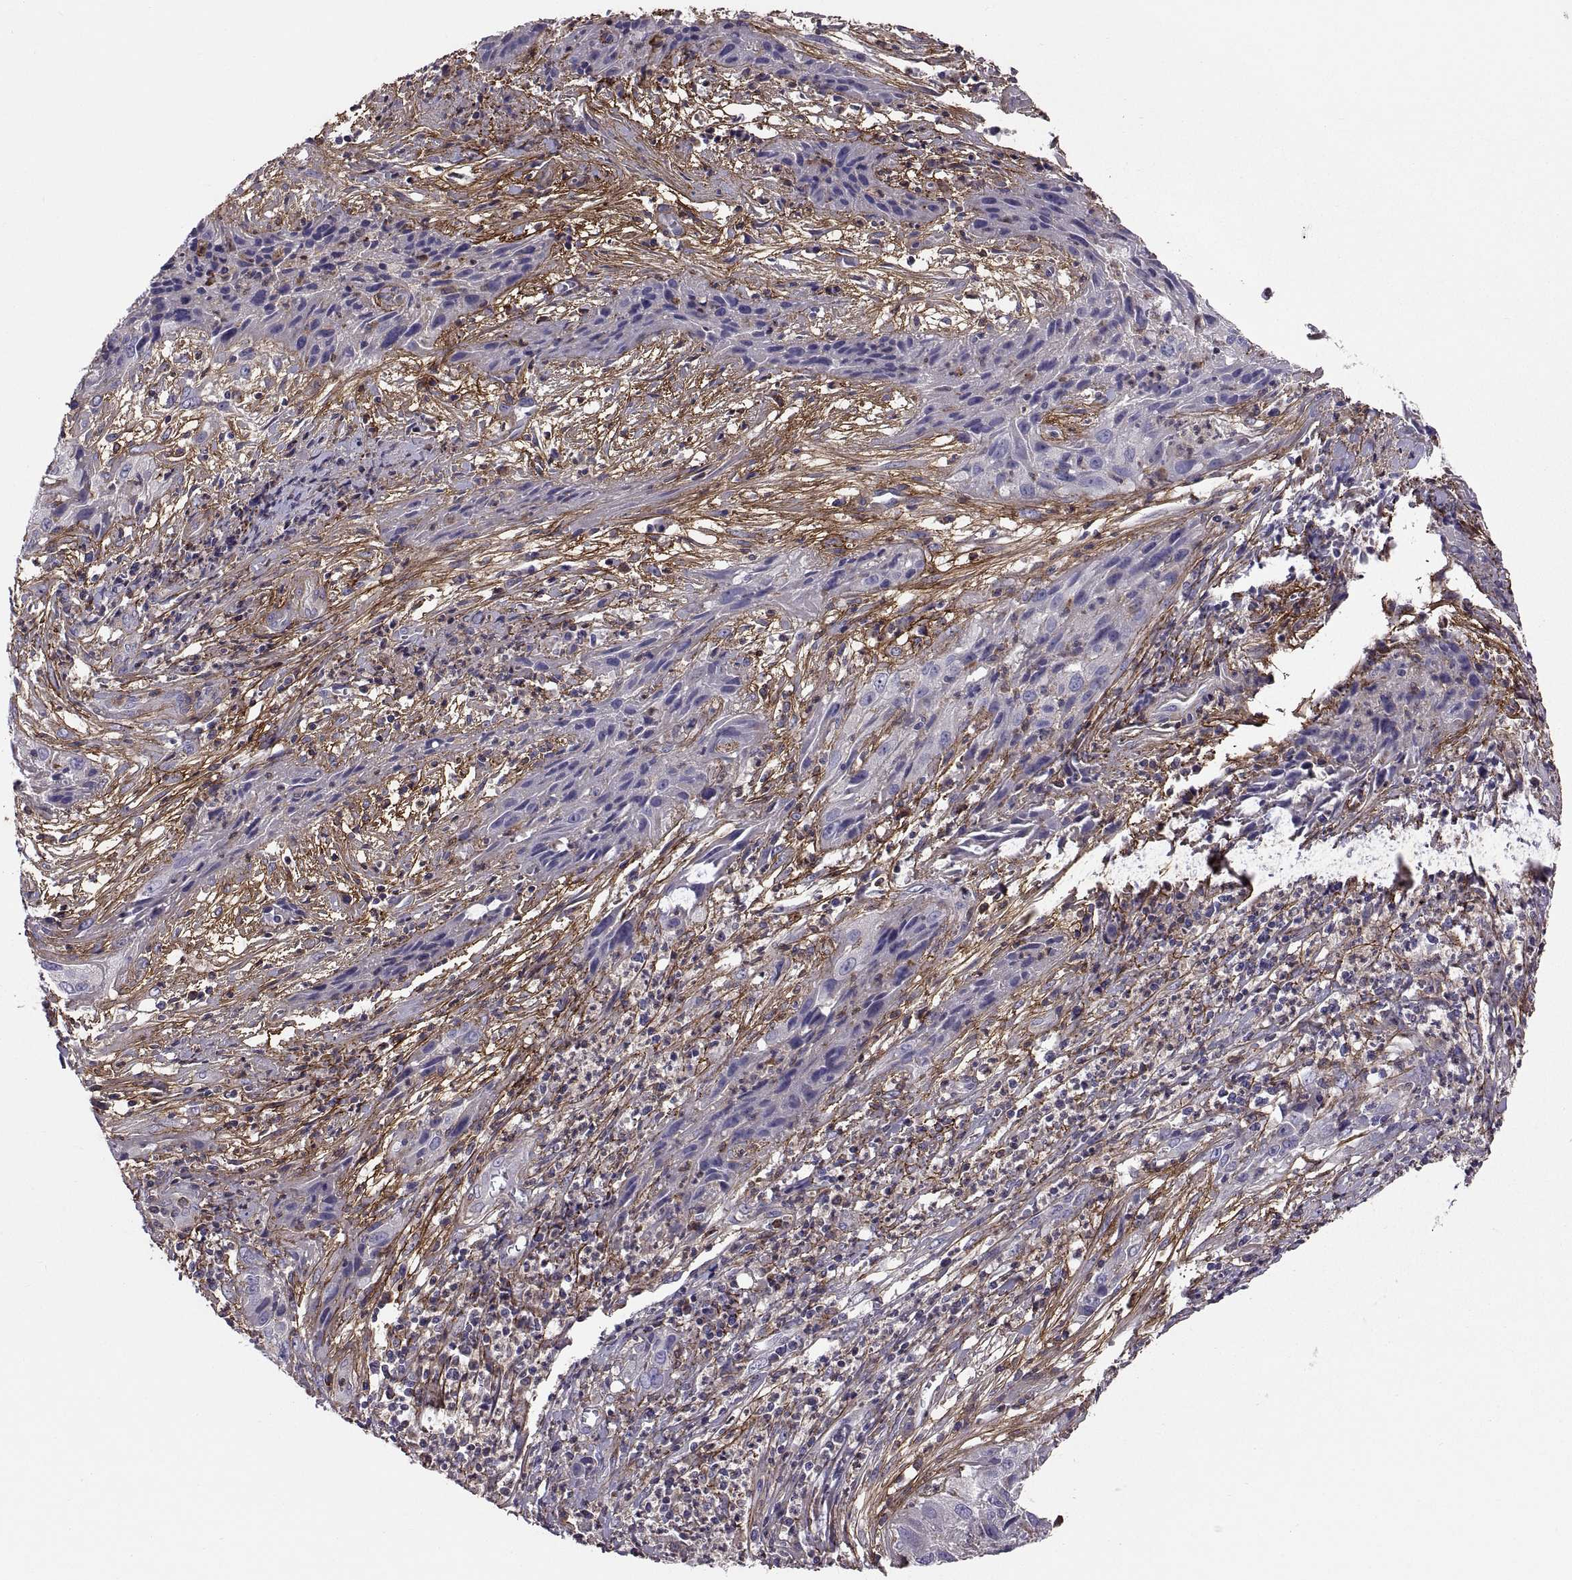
{"staining": {"intensity": "negative", "quantity": "none", "location": "none"}, "tissue": "cervical cancer", "cell_type": "Tumor cells", "image_type": "cancer", "snomed": [{"axis": "morphology", "description": "Squamous cell carcinoma, NOS"}, {"axis": "topography", "description": "Cervix"}], "caption": "Micrograph shows no significant protein positivity in tumor cells of cervical squamous cell carcinoma.", "gene": "EMILIN2", "patient": {"sex": "female", "age": 32}}